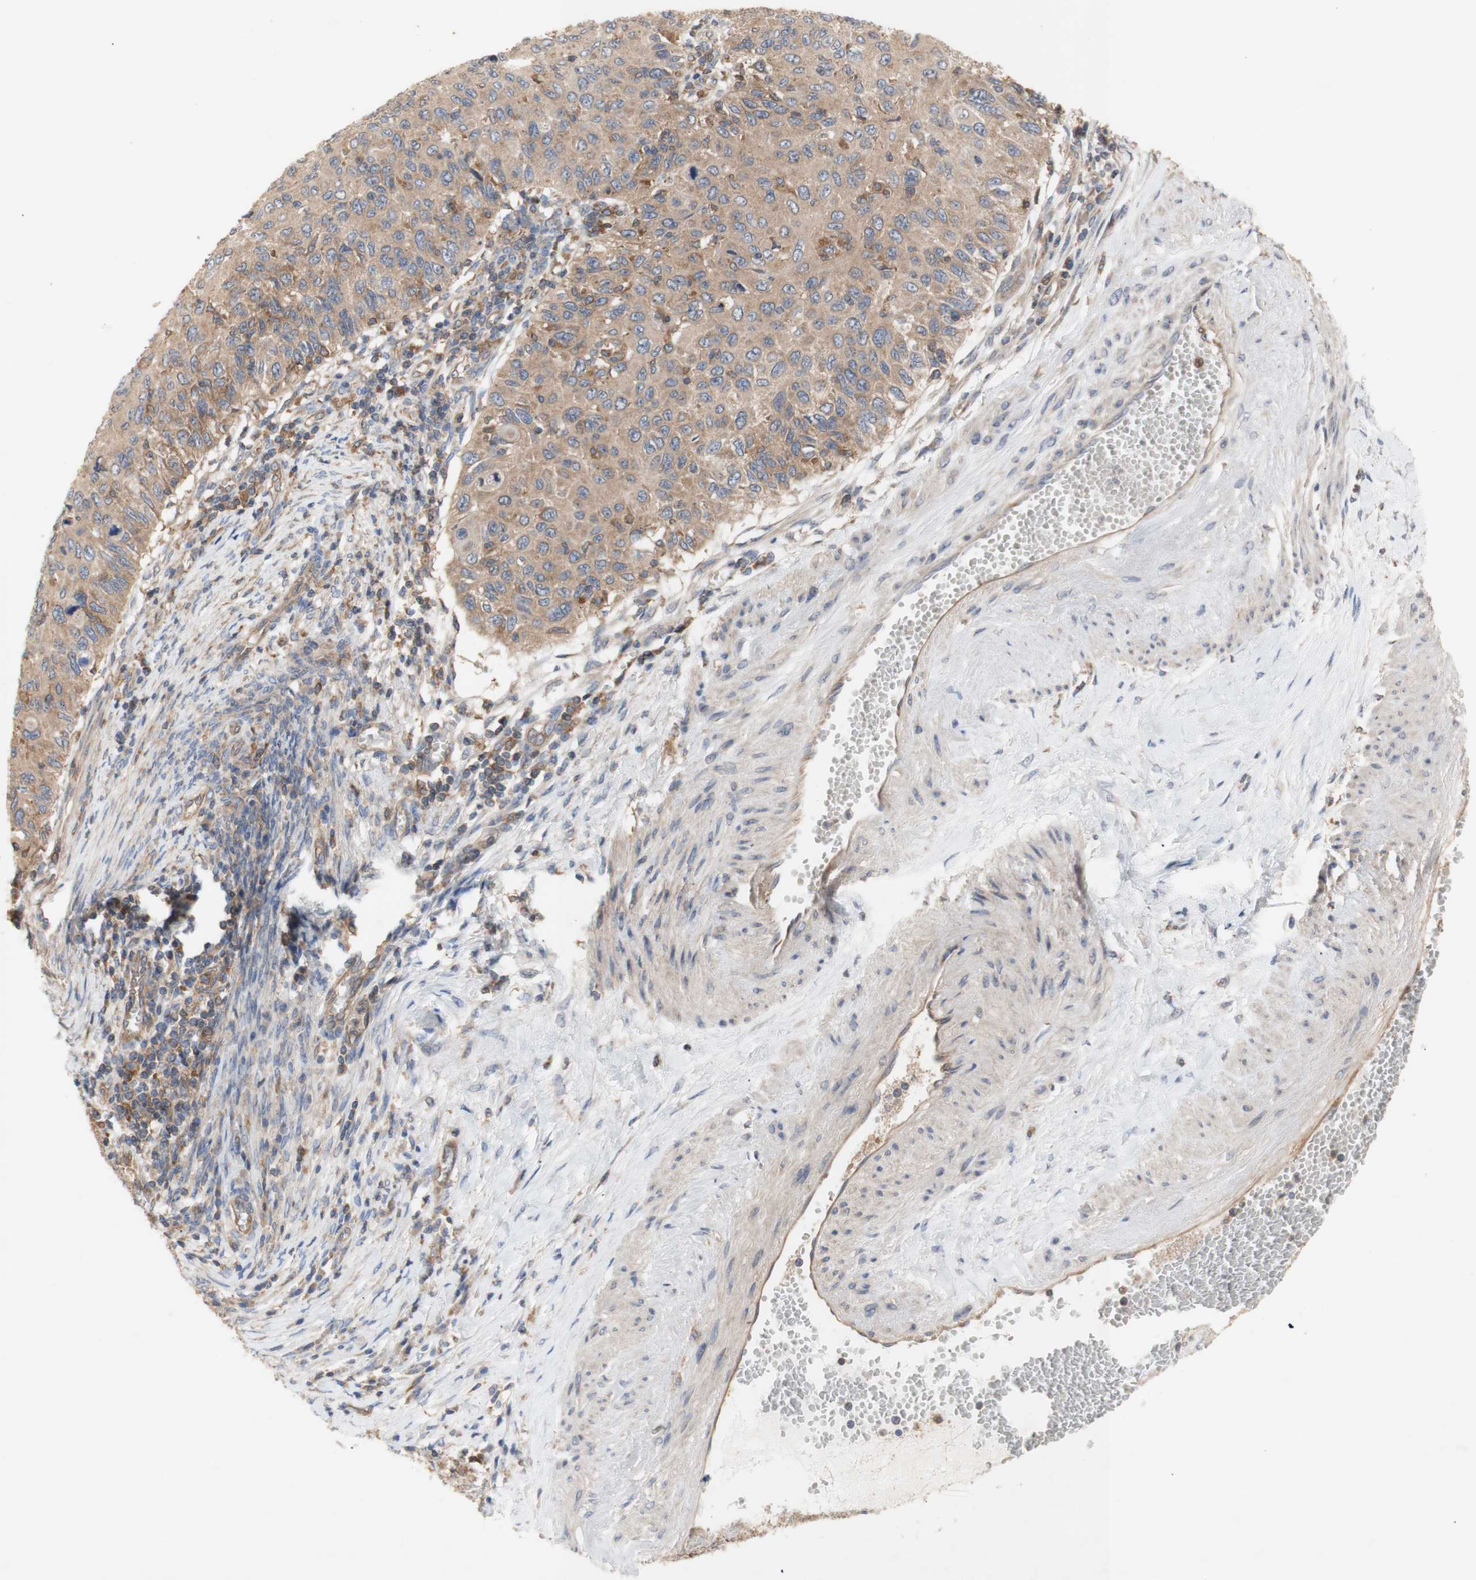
{"staining": {"intensity": "moderate", "quantity": ">75%", "location": "cytoplasmic/membranous"}, "tissue": "cervical cancer", "cell_type": "Tumor cells", "image_type": "cancer", "snomed": [{"axis": "morphology", "description": "Squamous cell carcinoma, NOS"}, {"axis": "topography", "description": "Cervix"}], "caption": "A micrograph of cervical squamous cell carcinoma stained for a protein displays moderate cytoplasmic/membranous brown staining in tumor cells.", "gene": "IKBKG", "patient": {"sex": "female", "age": 70}}